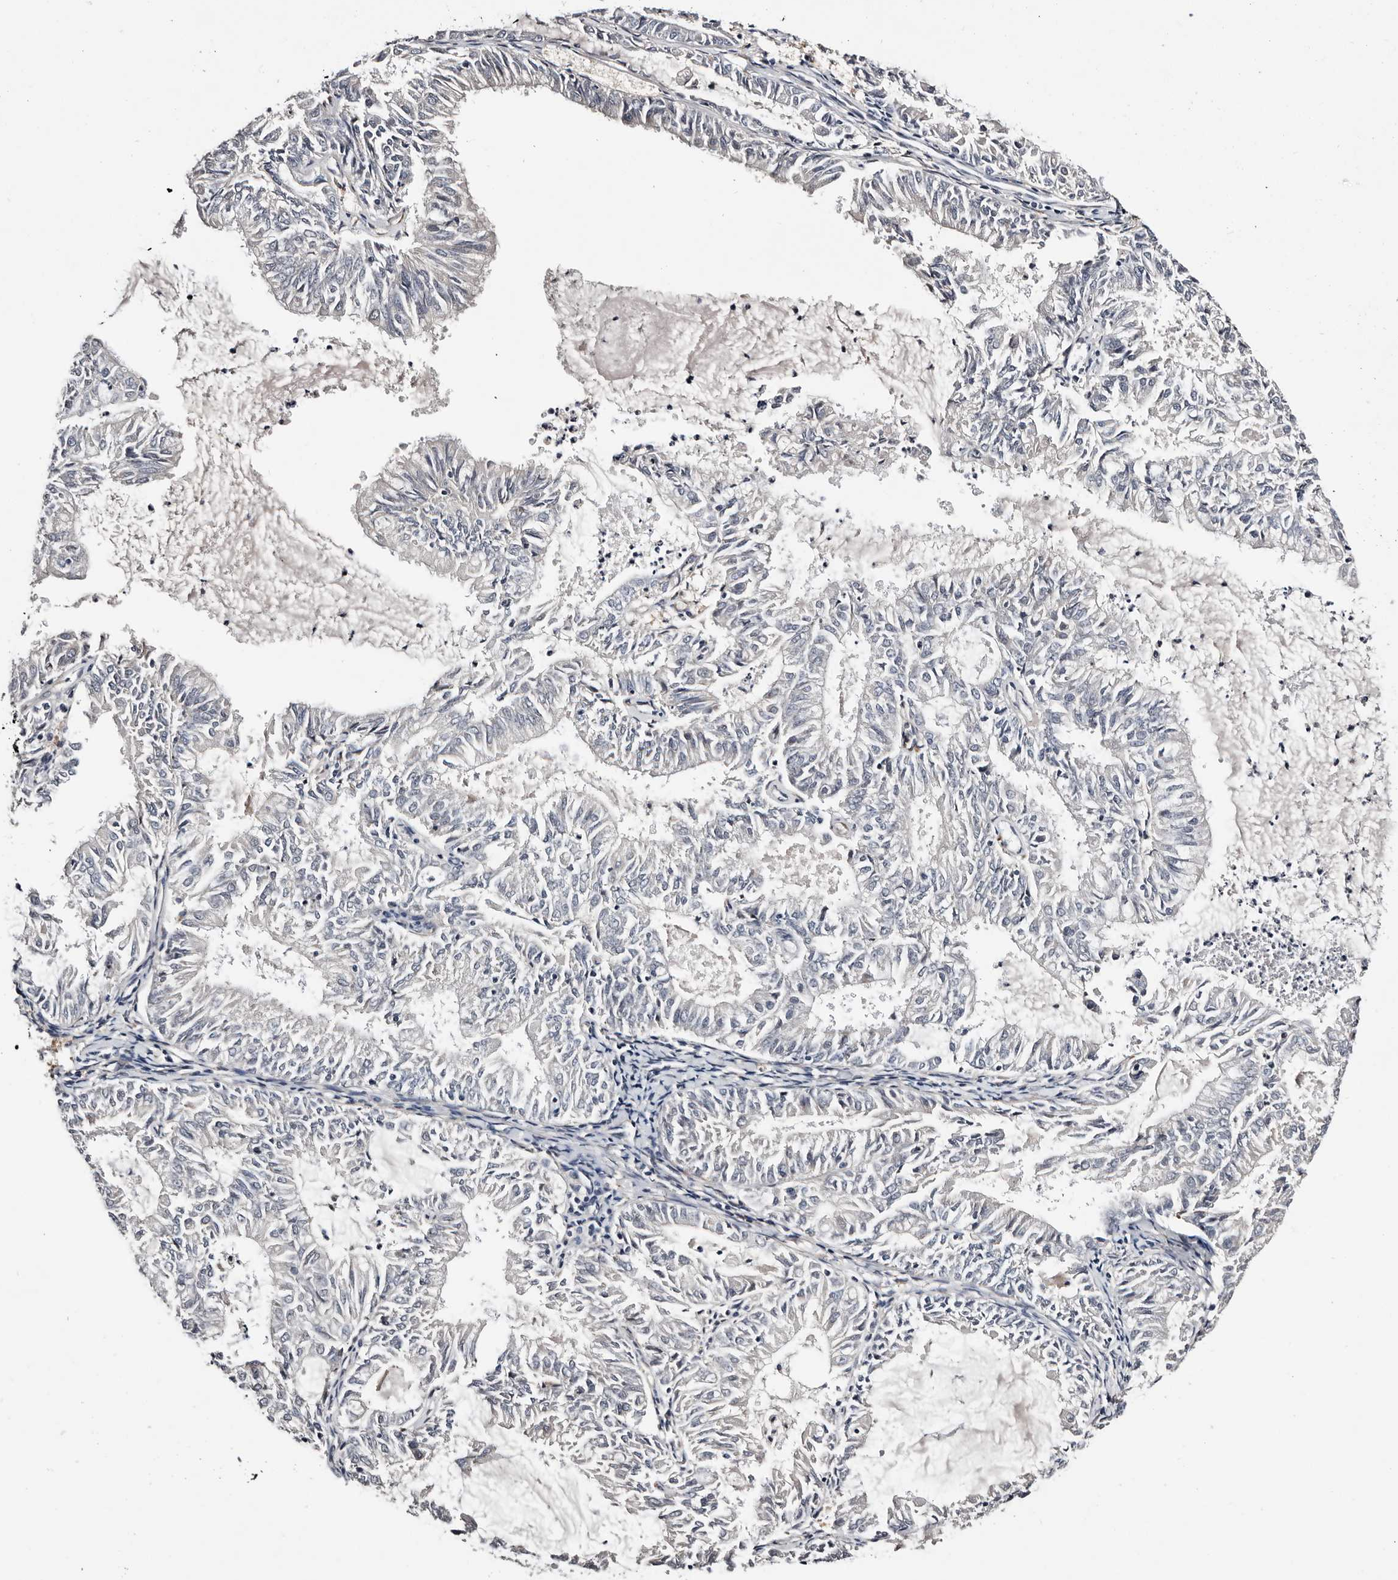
{"staining": {"intensity": "negative", "quantity": "none", "location": "none"}, "tissue": "endometrial cancer", "cell_type": "Tumor cells", "image_type": "cancer", "snomed": [{"axis": "morphology", "description": "Adenocarcinoma, NOS"}, {"axis": "topography", "description": "Endometrium"}], "caption": "This is a photomicrograph of immunohistochemistry (IHC) staining of endometrial cancer, which shows no staining in tumor cells.", "gene": "USH1C", "patient": {"sex": "female", "age": 57}}